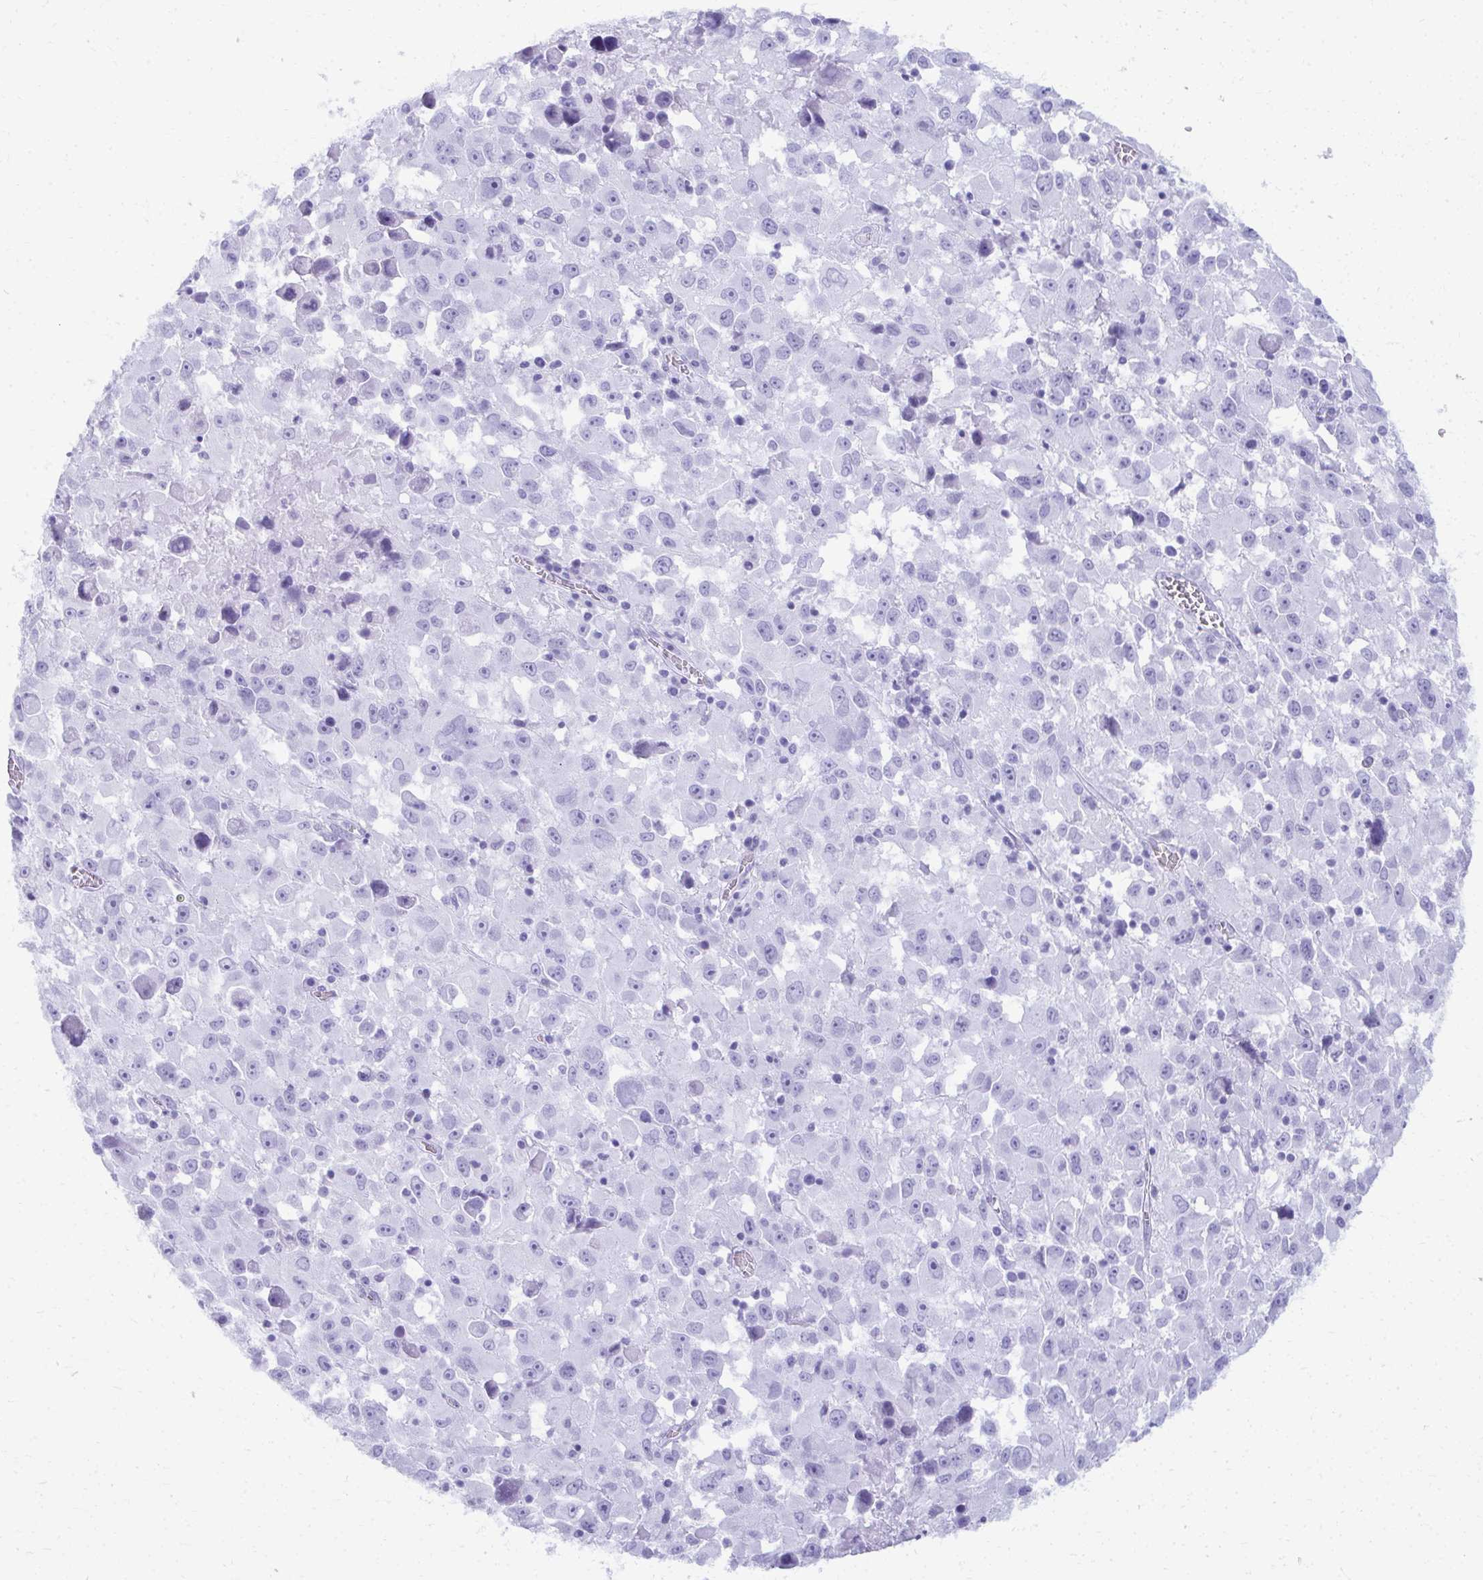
{"staining": {"intensity": "negative", "quantity": "none", "location": "none"}, "tissue": "melanoma", "cell_type": "Tumor cells", "image_type": "cancer", "snomed": [{"axis": "morphology", "description": "Malignant melanoma, Metastatic site"}, {"axis": "topography", "description": "Soft tissue"}], "caption": "Histopathology image shows no significant protein expression in tumor cells of malignant melanoma (metastatic site).", "gene": "MAF1", "patient": {"sex": "male", "age": 50}}